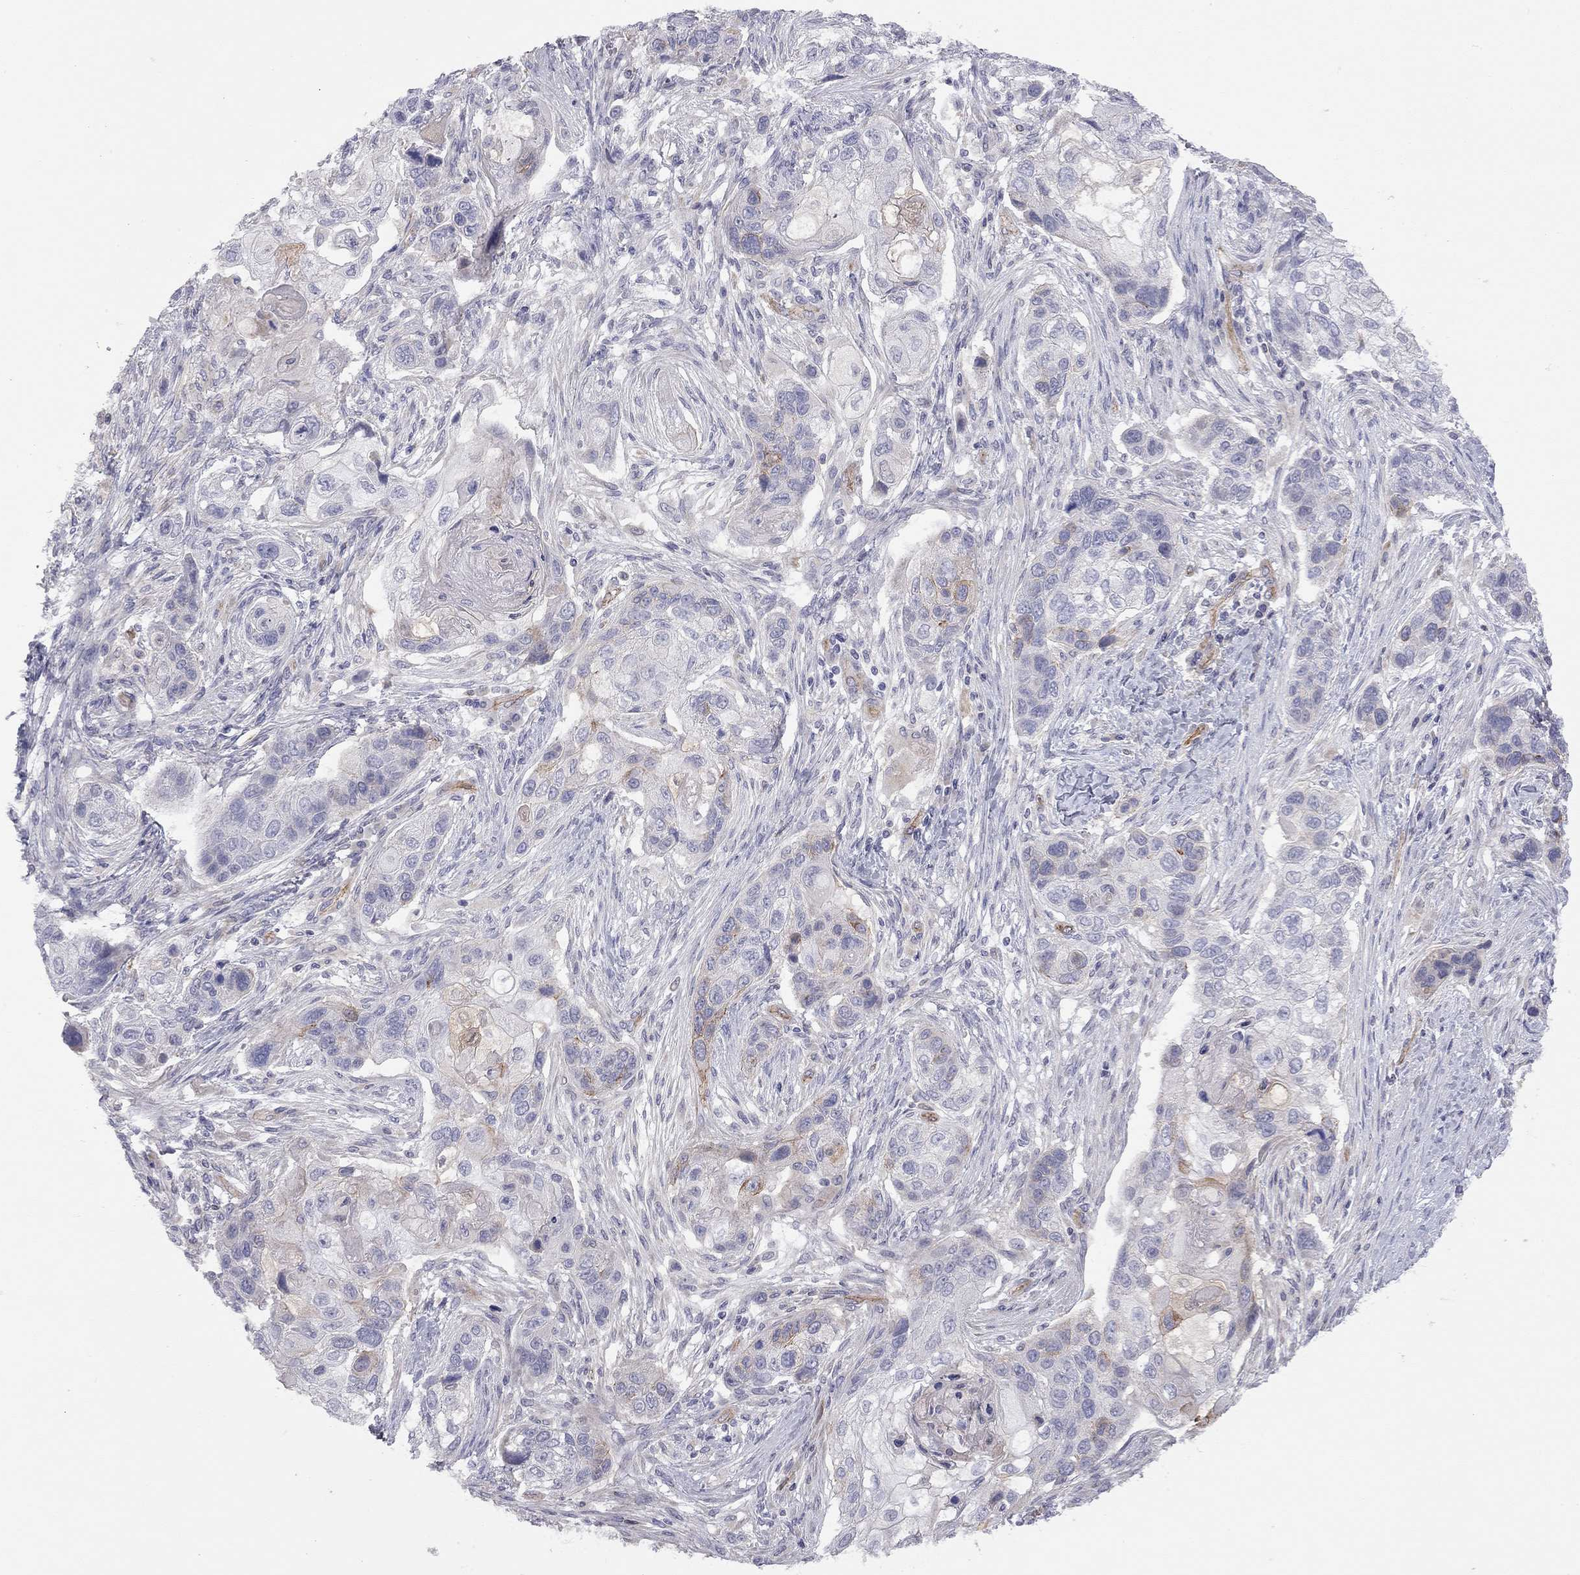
{"staining": {"intensity": "moderate", "quantity": "<25%", "location": "cytoplasmic/membranous"}, "tissue": "lung cancer", "cell_type": "Tumor cells", "image_type": "cancer", "snomed": [{"axis": "morphology", "description": "Normal tissue, NOS"}, {"axis": "morphology", "description": "Squamous cell carcinoma, NOS"}, {"axis": "topography", "description": "Bronchus"}, {"axis": "topography", "description": "Lung"}], "caption": "Immunohistochemistry (IHC) histopathology image of neoplastic tissue: lung cancer stained using IHC demonstrates low levels of moderate protein expression localized specifically in the cytoplasmic/membranous of tumor cells, appearing as a cytoplasmic/membranous brown color.", "gene": "GPRC5B", "patient": {"sex": "male", "age": 69}}